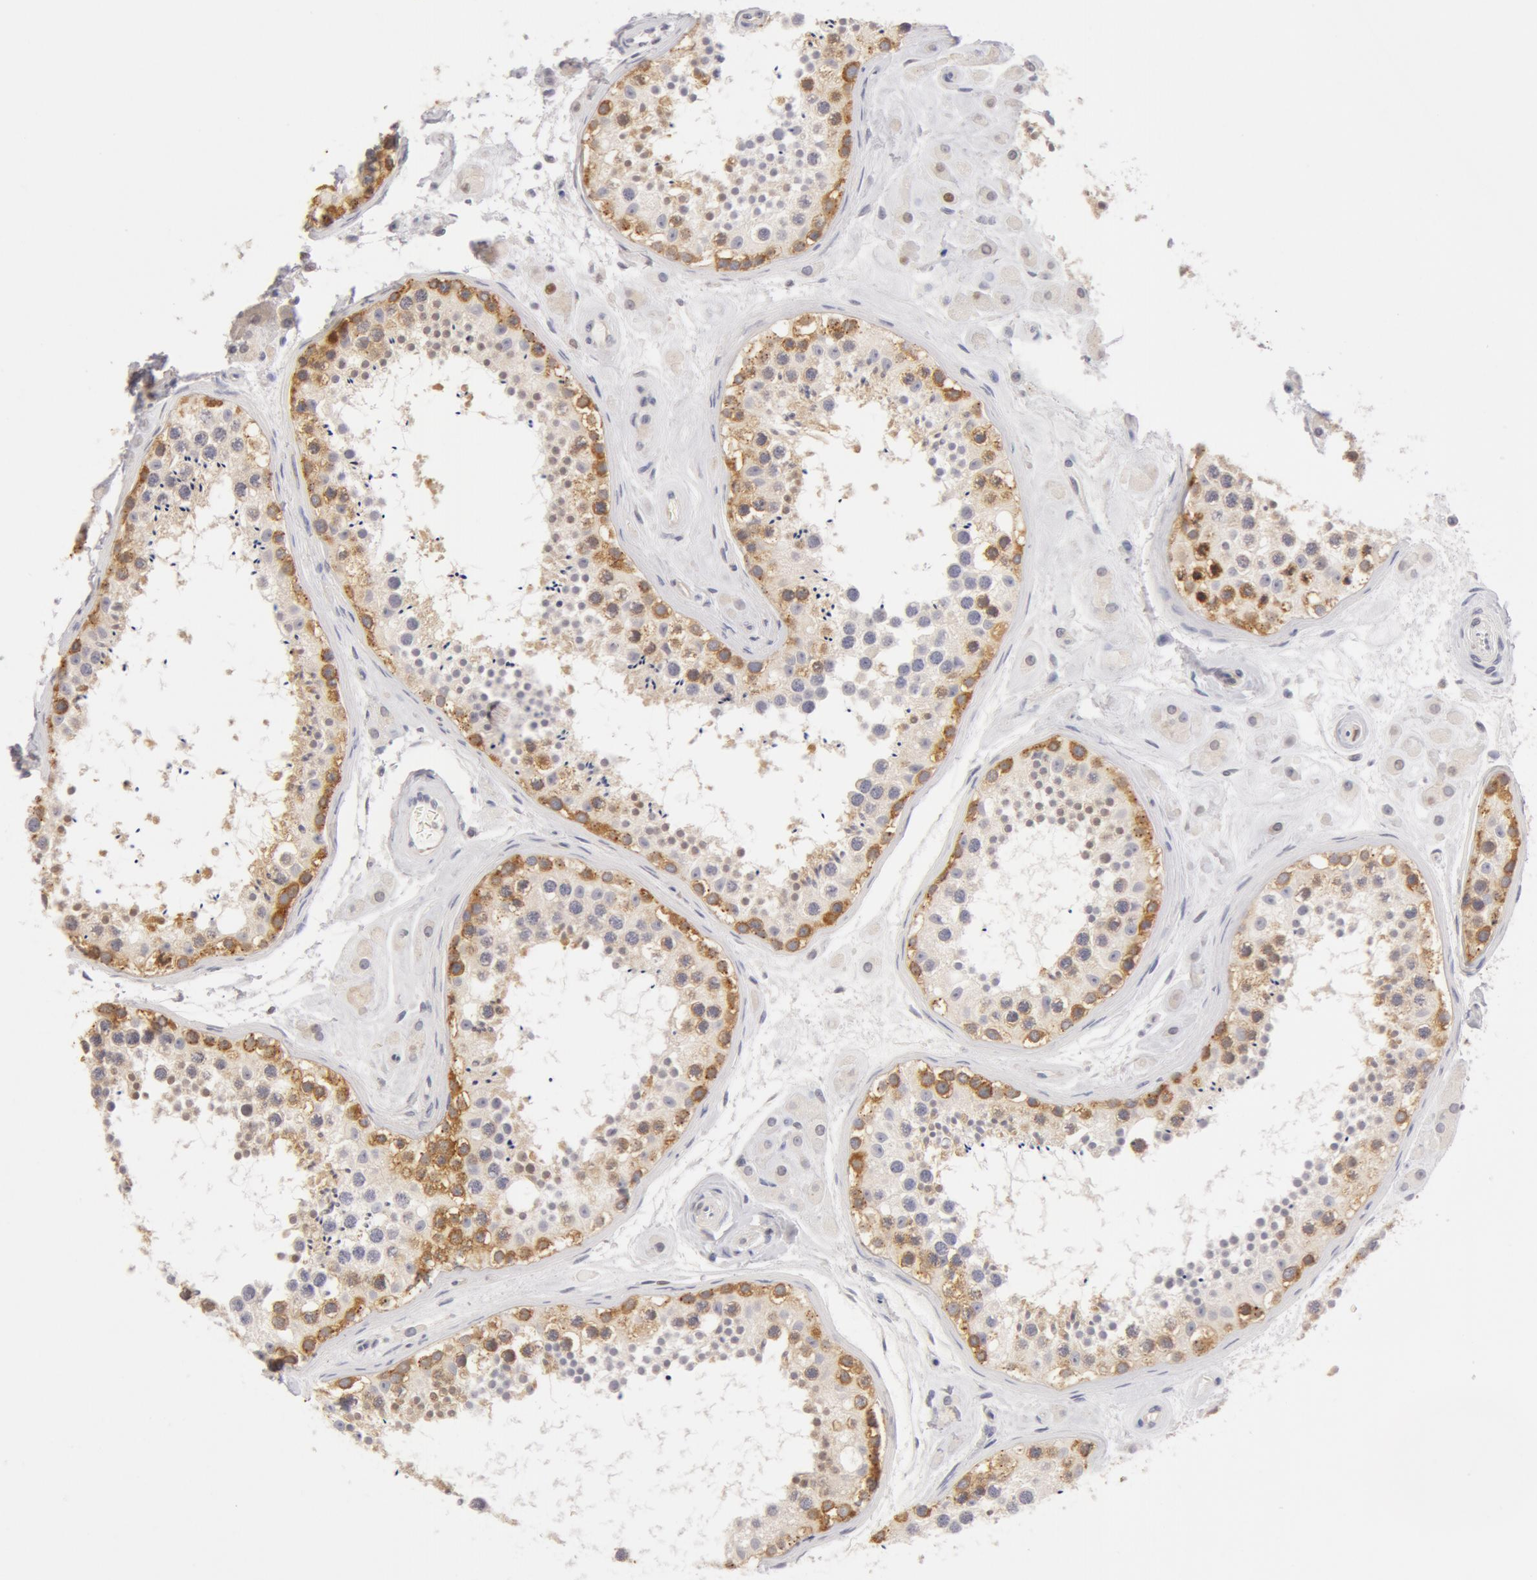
{"staining": {"intensity": "moderate", "quantity": "25%-75%", "location": "cytoplasmic/membranous"}, "tissue": "testis", "cell_type": "Cells in seminiferous ducts", "image_type": "normal", "snomed": [{"axis": "morphology", "description": "Normal tissue, NOS"}, {"axis": "topography", "description": "Testis"}], "caption": "The image displays a brown stain indicating the presence of a protein in the cytoplasmic/membranous of cells in seminiferous ducts in testis. (brown staining indicates protein expression, while blue staining denotes nuclei).", "gene": "DDX3X", "patient": {"sex": "male", "age": 38}}